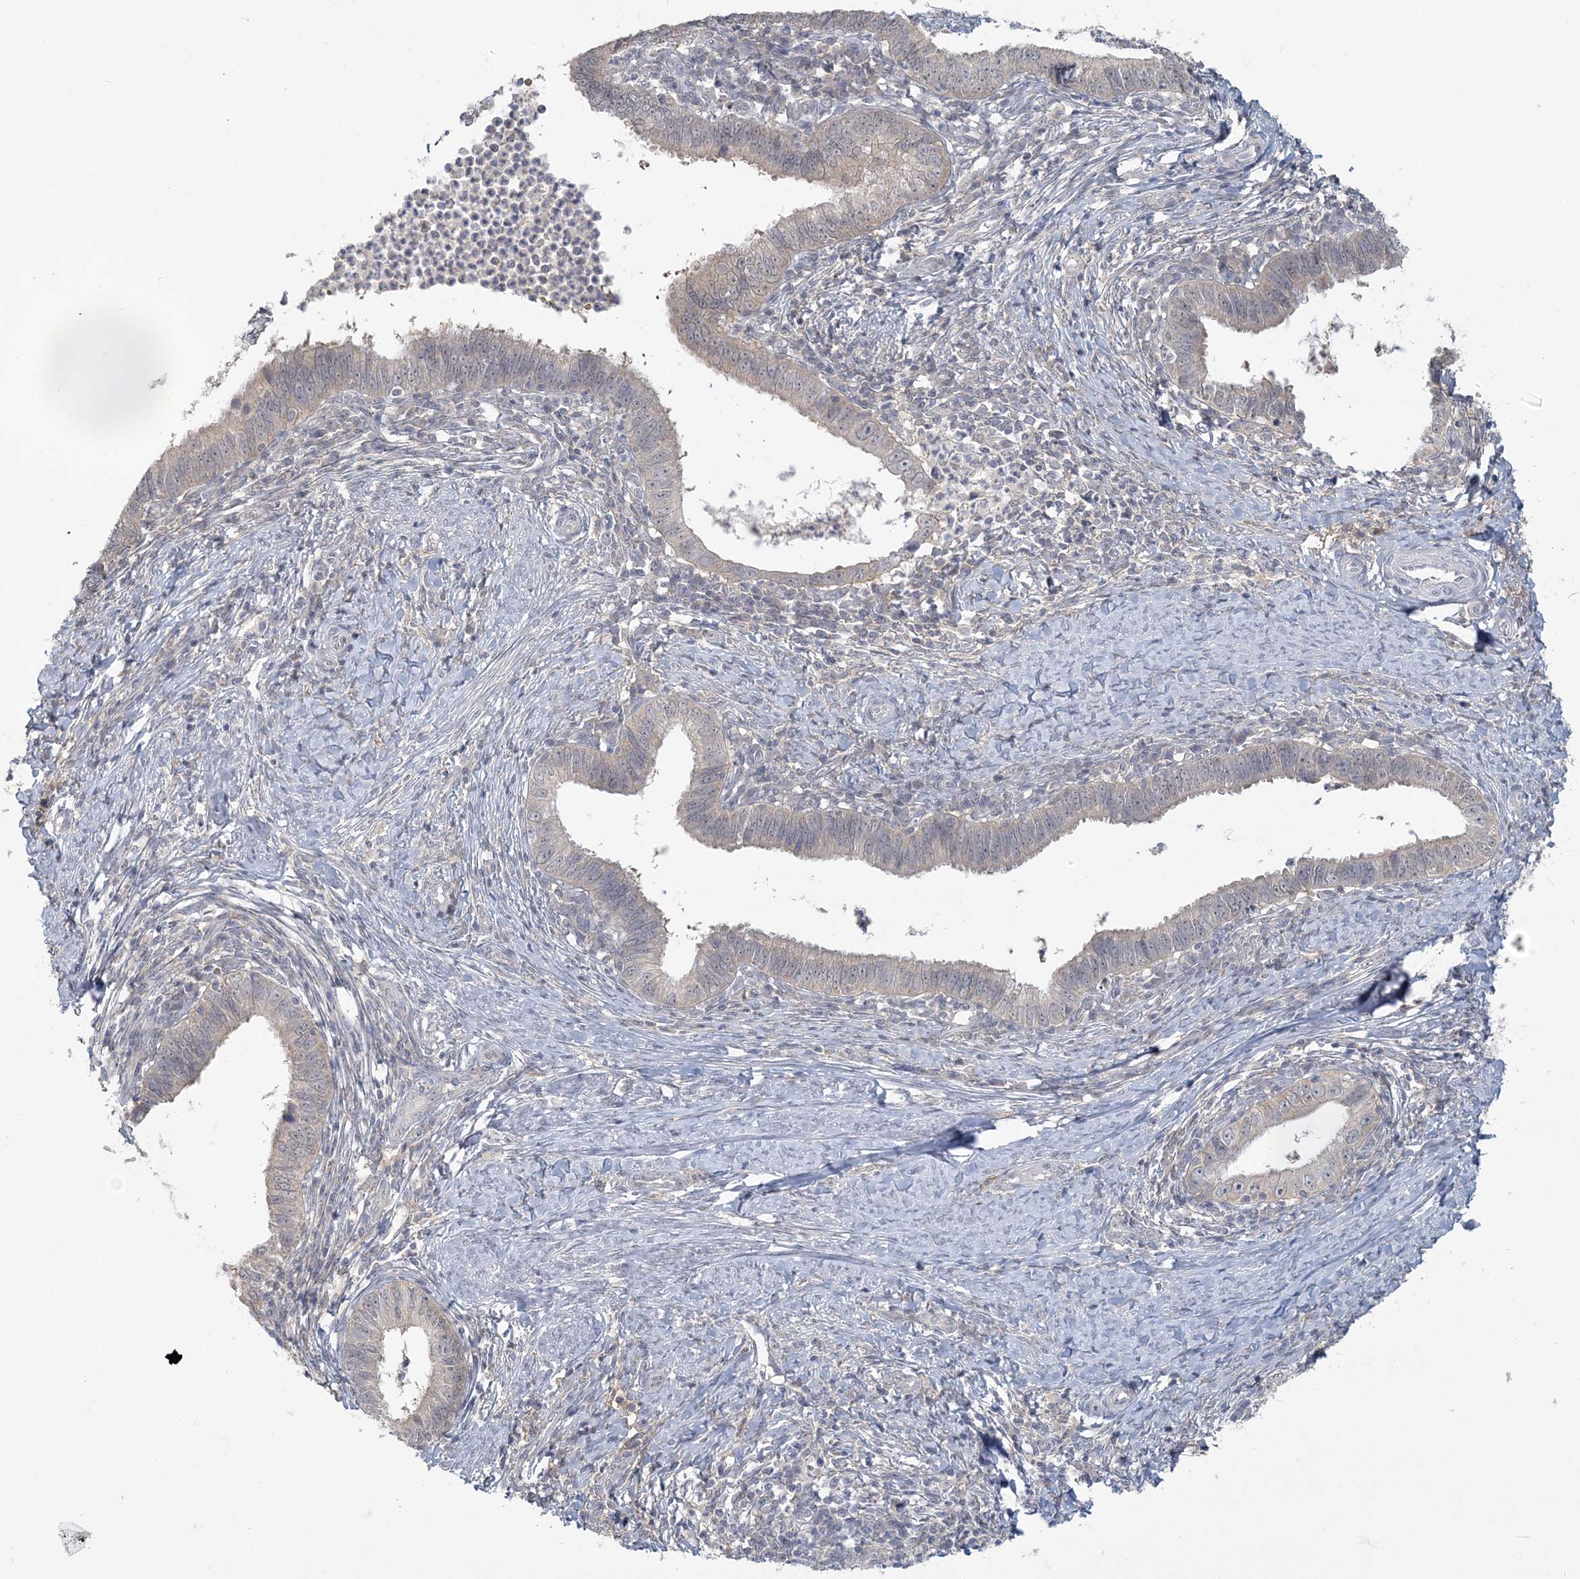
{"staining": {"intensity": "negative", "quantity": "none", "location": "none"}, "tissue": "cervical cancer", "cell_type": "Tumor cells", "image_type": "cancer", "snomed": [{"axis": "morphology", "description": "Adenocarcinoma, NOS"}, {"axis": "topography", "description": "Cervix"}], "caption": "The image displays no significant staining in tumor cells of cervical cancer (adenocarcinoma). (DAB (3,3'-diaminobenzidine) immunohistochemistry (IHC) visualized using brightfield microscopy, high magnification).", "gene": "ANKS1A", "patient": {"sex": "female", "age": 36}}